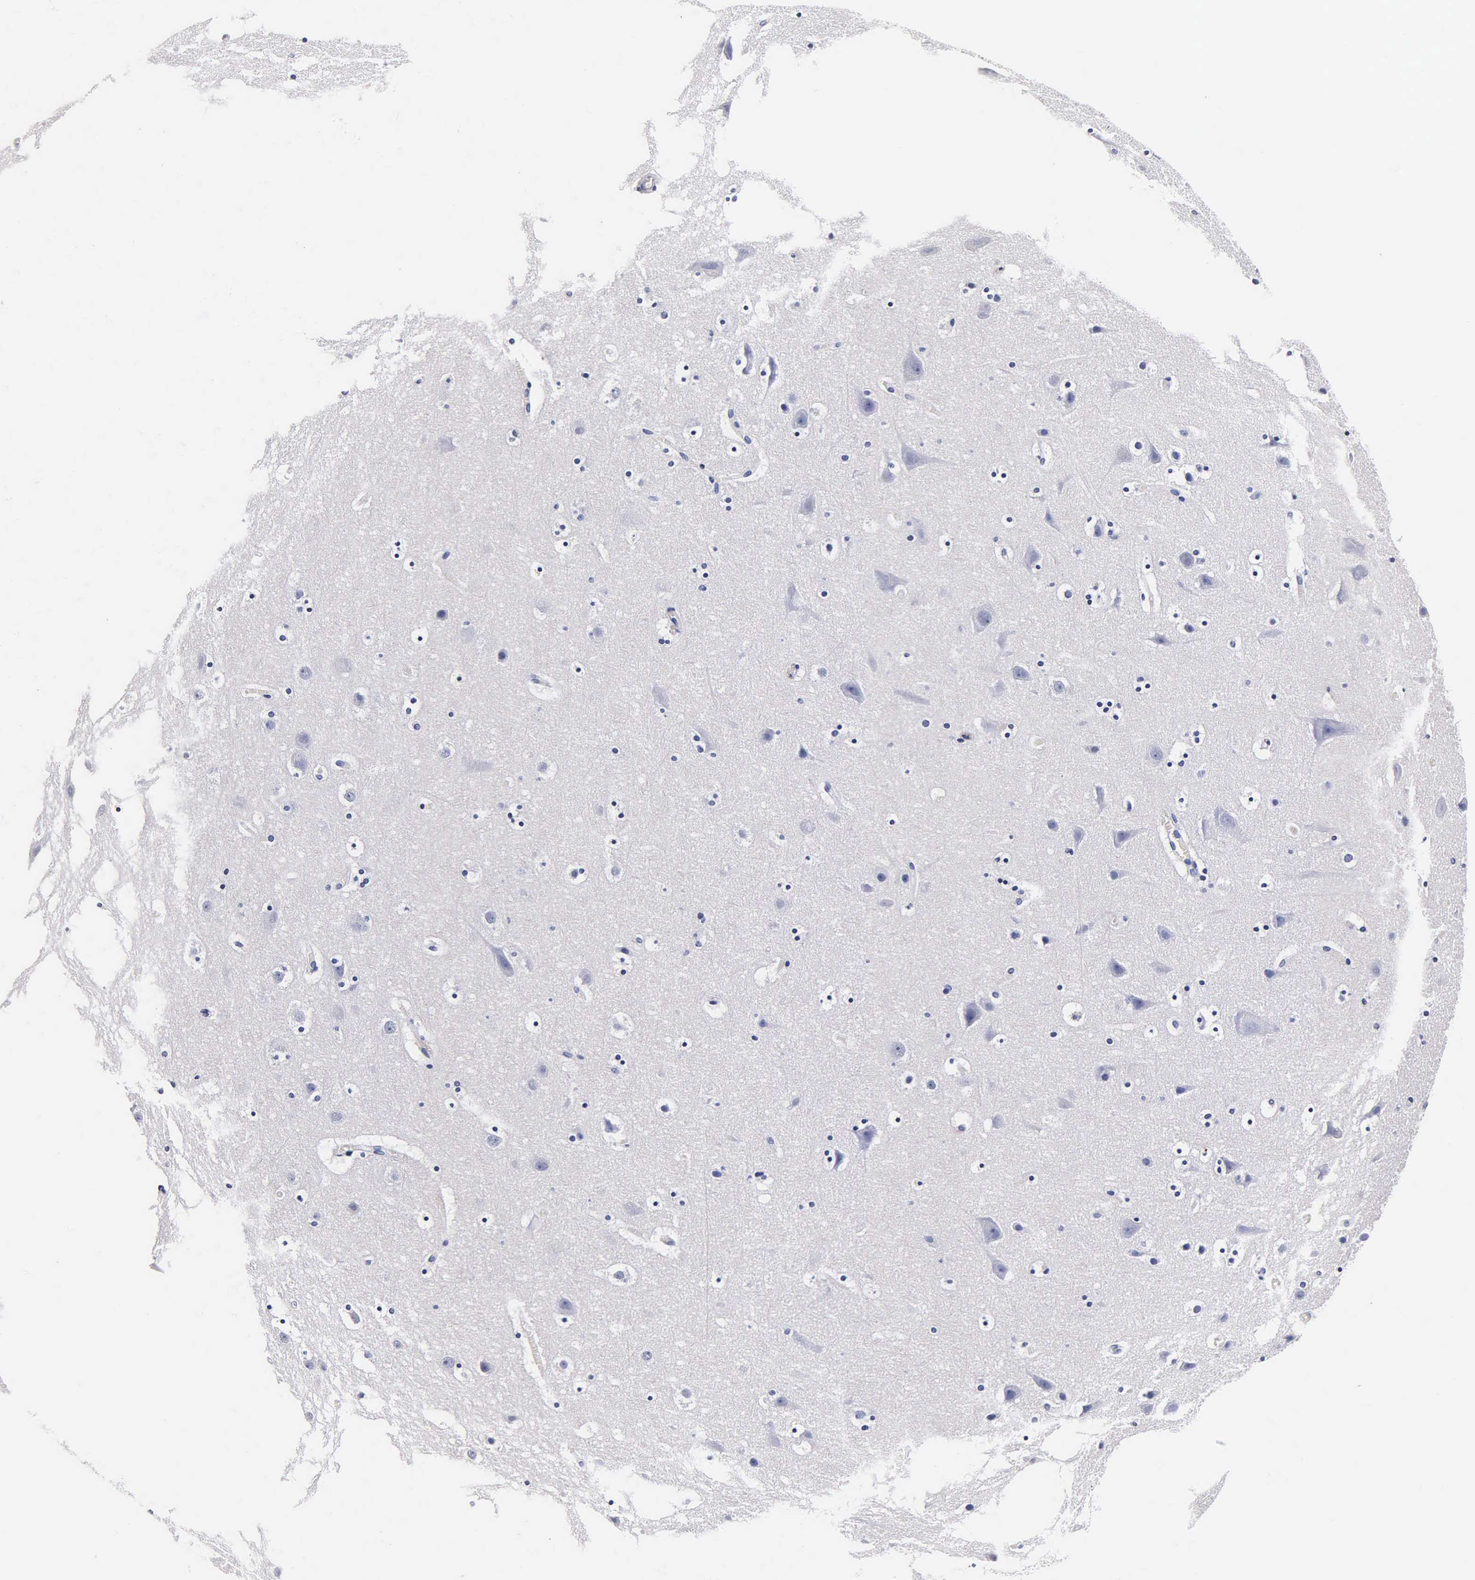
{"staining": {"intensity": "negative", "quantity": "none", "location": "none"}, "tissue": "cerebral cortex", "cell_type": "Endothelial cells", "image_type": "normal", "snomed": [{"axis": "morphology", "description": "Normal tissue, NOS"}, {"axis": "topography", "description": "Cerebral cortex"}], "caption": "A high-resolution image shows immunohistochemistry staining of benign cerebral cortex, which reveals no significant staining in endothelial cells. (Brightfield microscopy of DAB (3,3'-diaminobenzidine) immunohistochemistry (IHC) at high magnification).", "gene": "MB", "patient": {"sex": "male", "age": 45}}